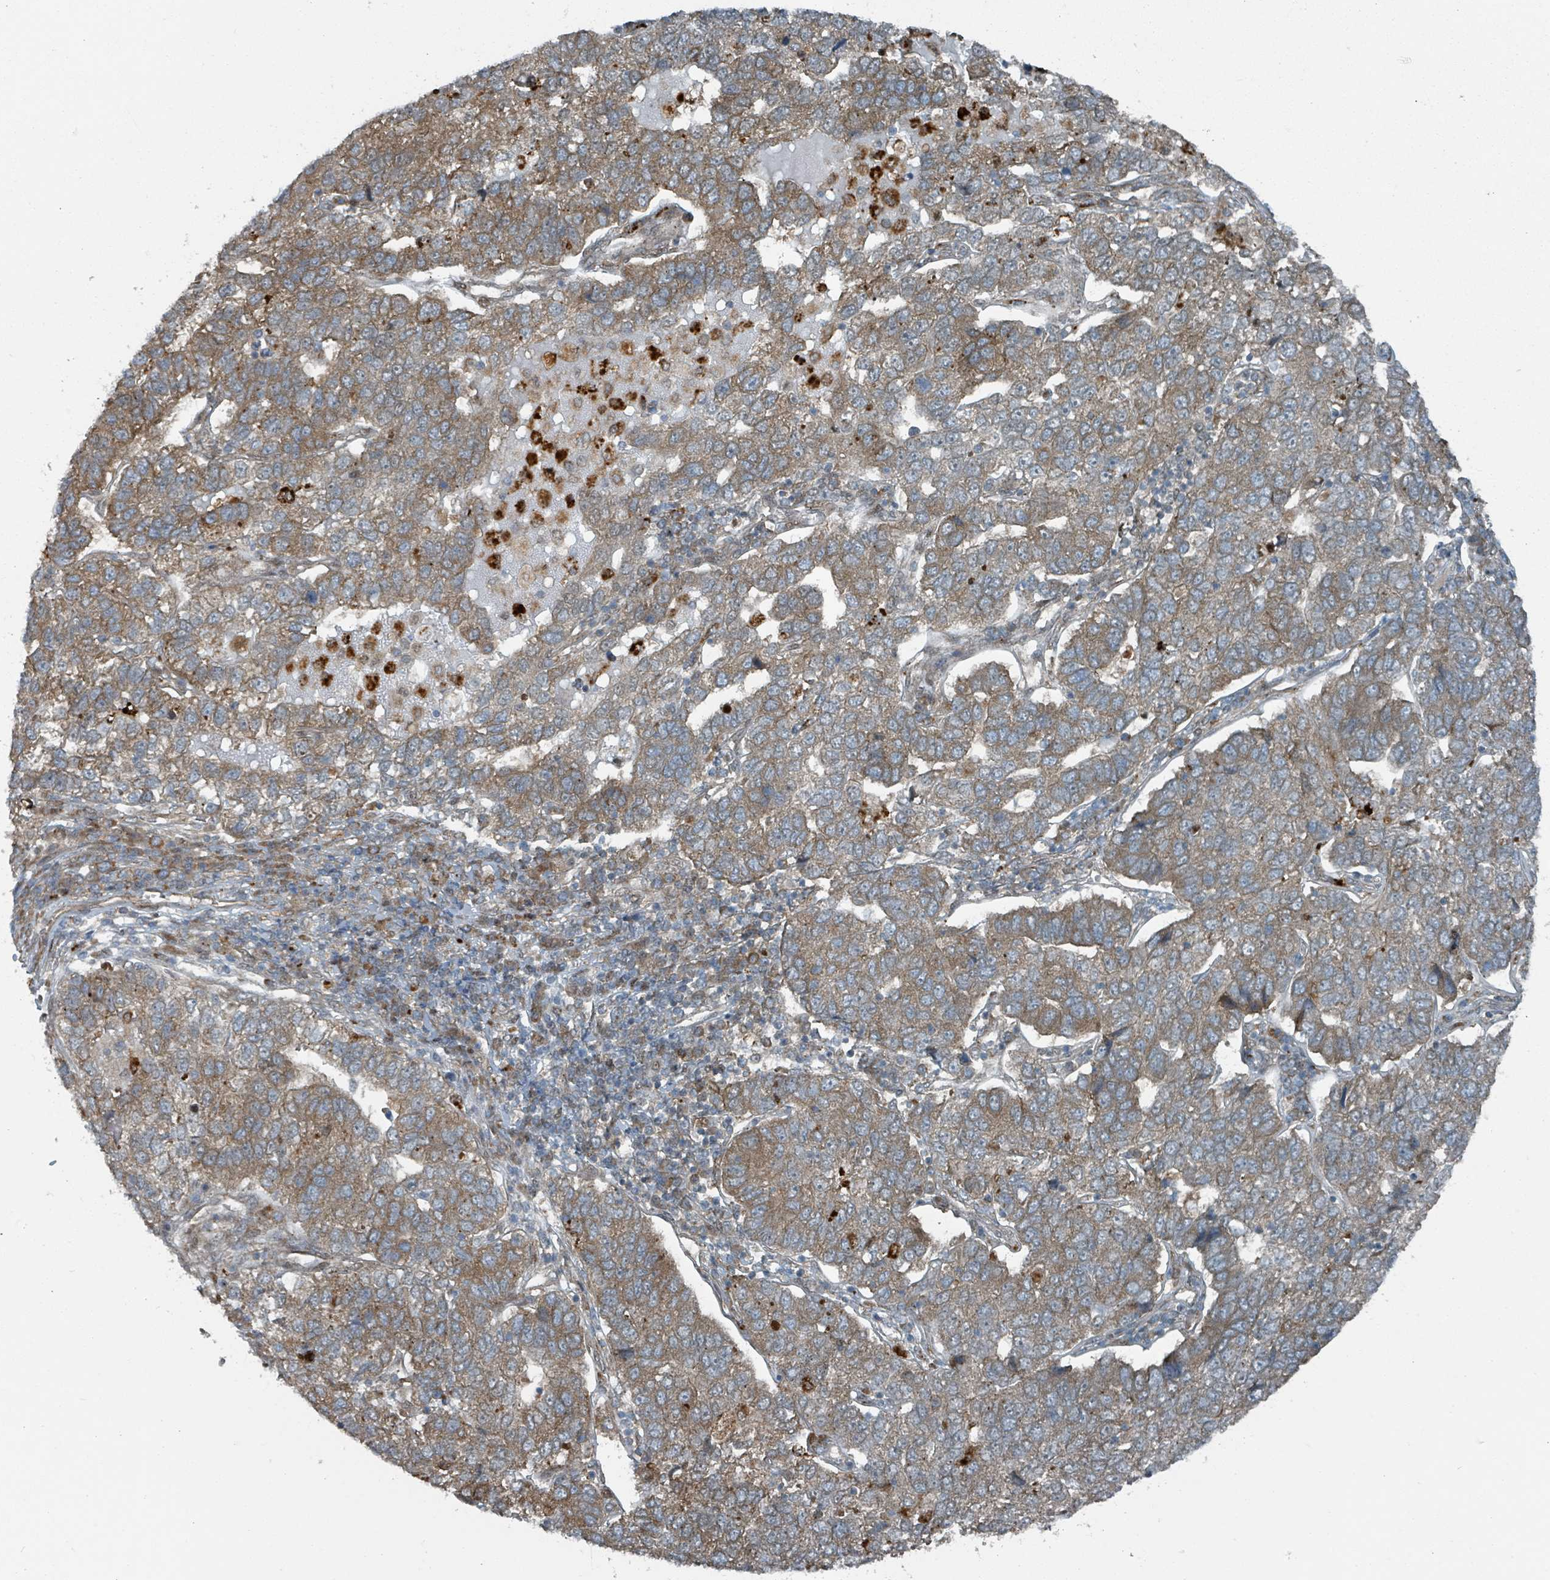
{"staining": {"intensity": "moderate", "quantity": ">75%", "location": "cytoplasmic/membranous"}, "tissue": "pancreatic cancer", "cell_type": "Tumor cells", "image_type": "cancer", "snomed": [{"axis": "morphology", "description": "Adenocarcinoma, NOS"}, {"axis": "topography", "description": "Pancreas"}], "caption": "Immunohistochemical staining of pancreatic cancer (adenocarcinoma) exhibits medium levels of moderate cytoplasmic/membranous expression in approximately >75% of tumor cells.", "gene": "RHPN2", "patient": {"sex": "female", "age": 61}}